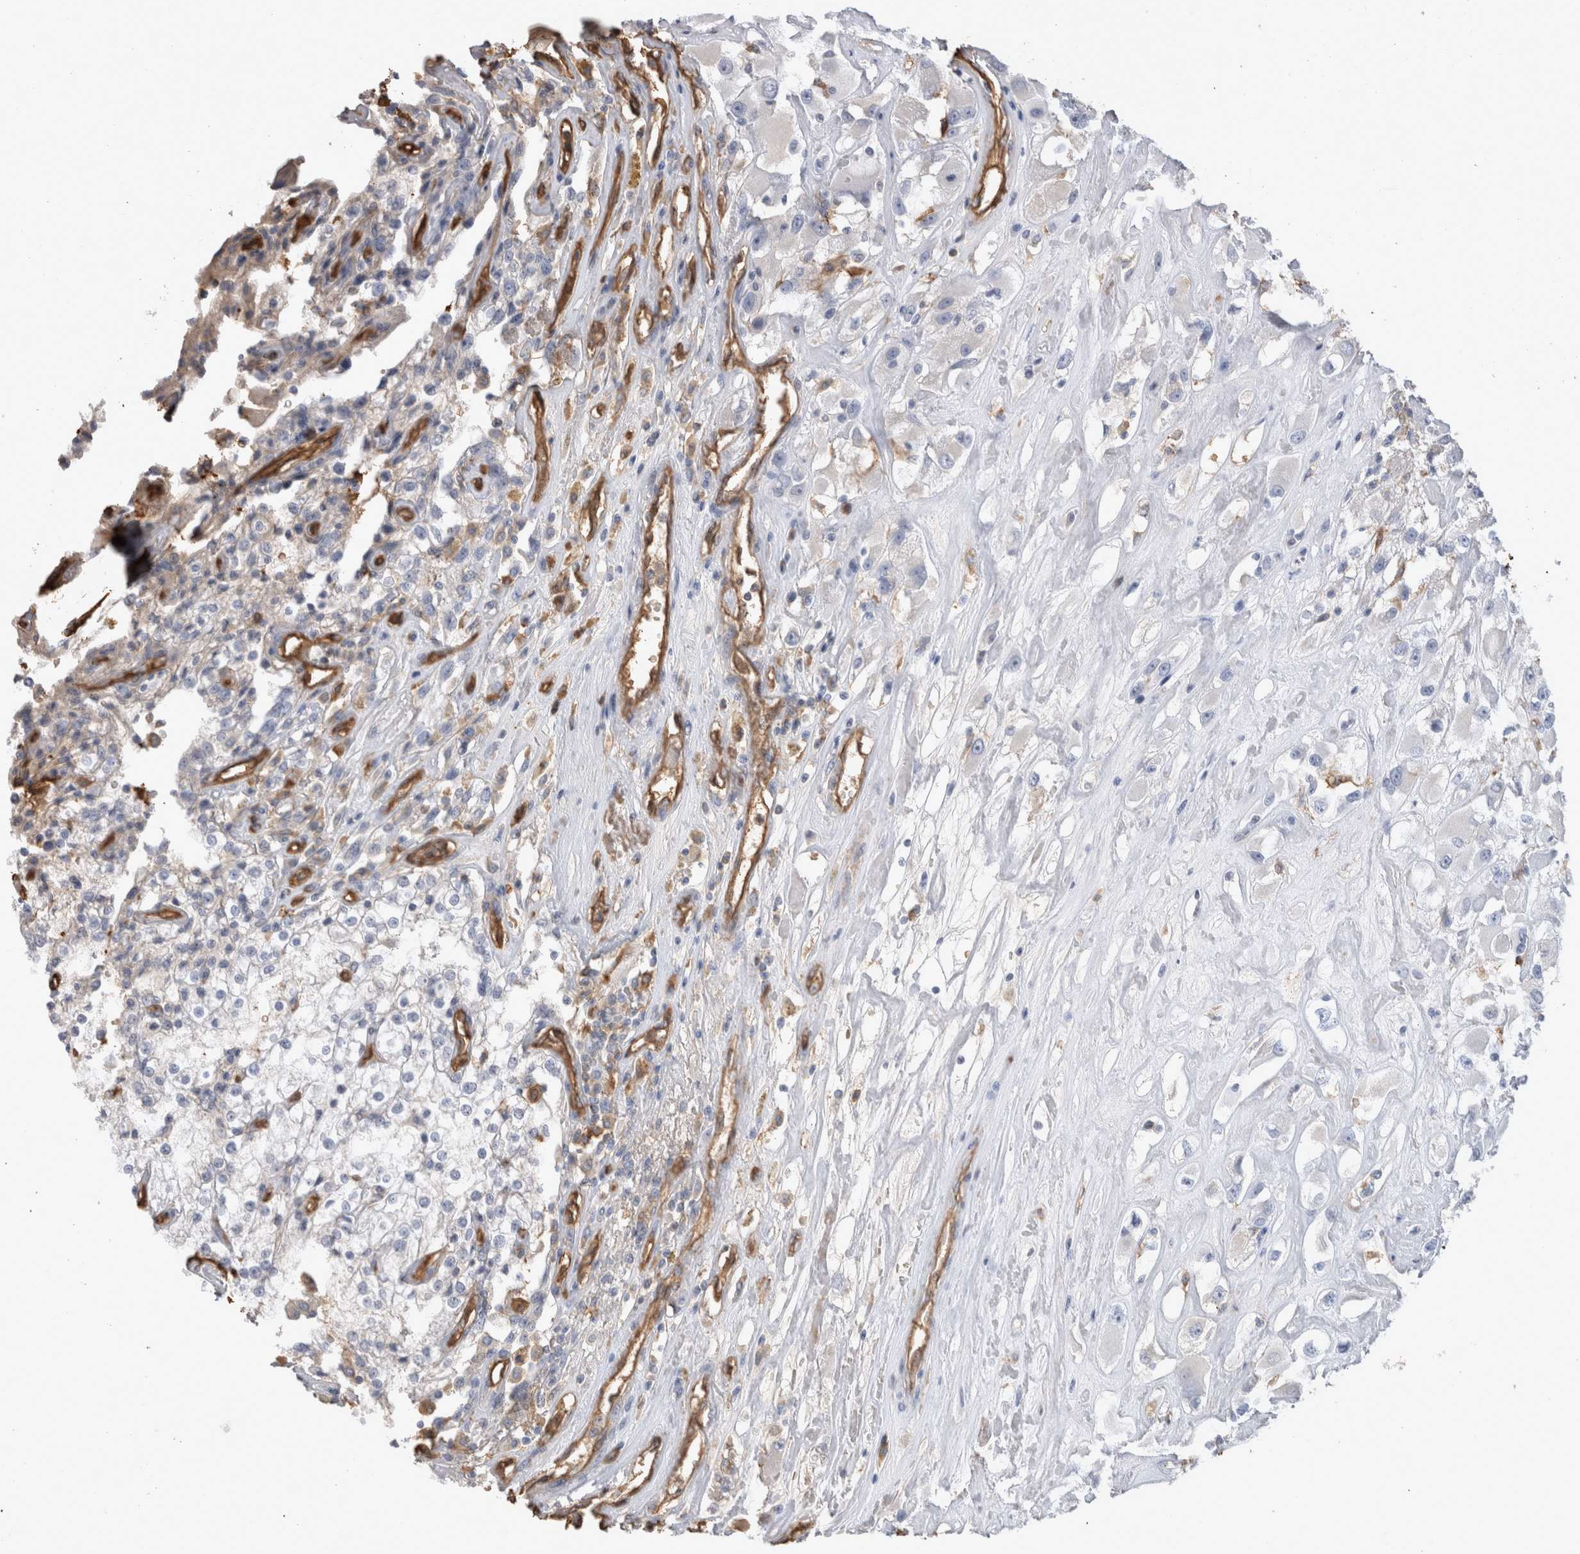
{"staining": {"intensity": "negative", "quantity": "none", "location": "none"}, "tissue": "renal cancer", "cell_type": "Tumor cells", "image_type": "cancer", "snomed": [{"axis": "morphology", "description": "Adenocarcinoma, NOS"}, {"axis": "topography", "description": "Kidney"}], "caption": "This is an immunohistochemistry (IHC) micrograph of human renal adenocarcinoma. There is no positivity in tumor cells.", "gene": "IL17RC", "patient": {"sex": "female", "age": 52}}